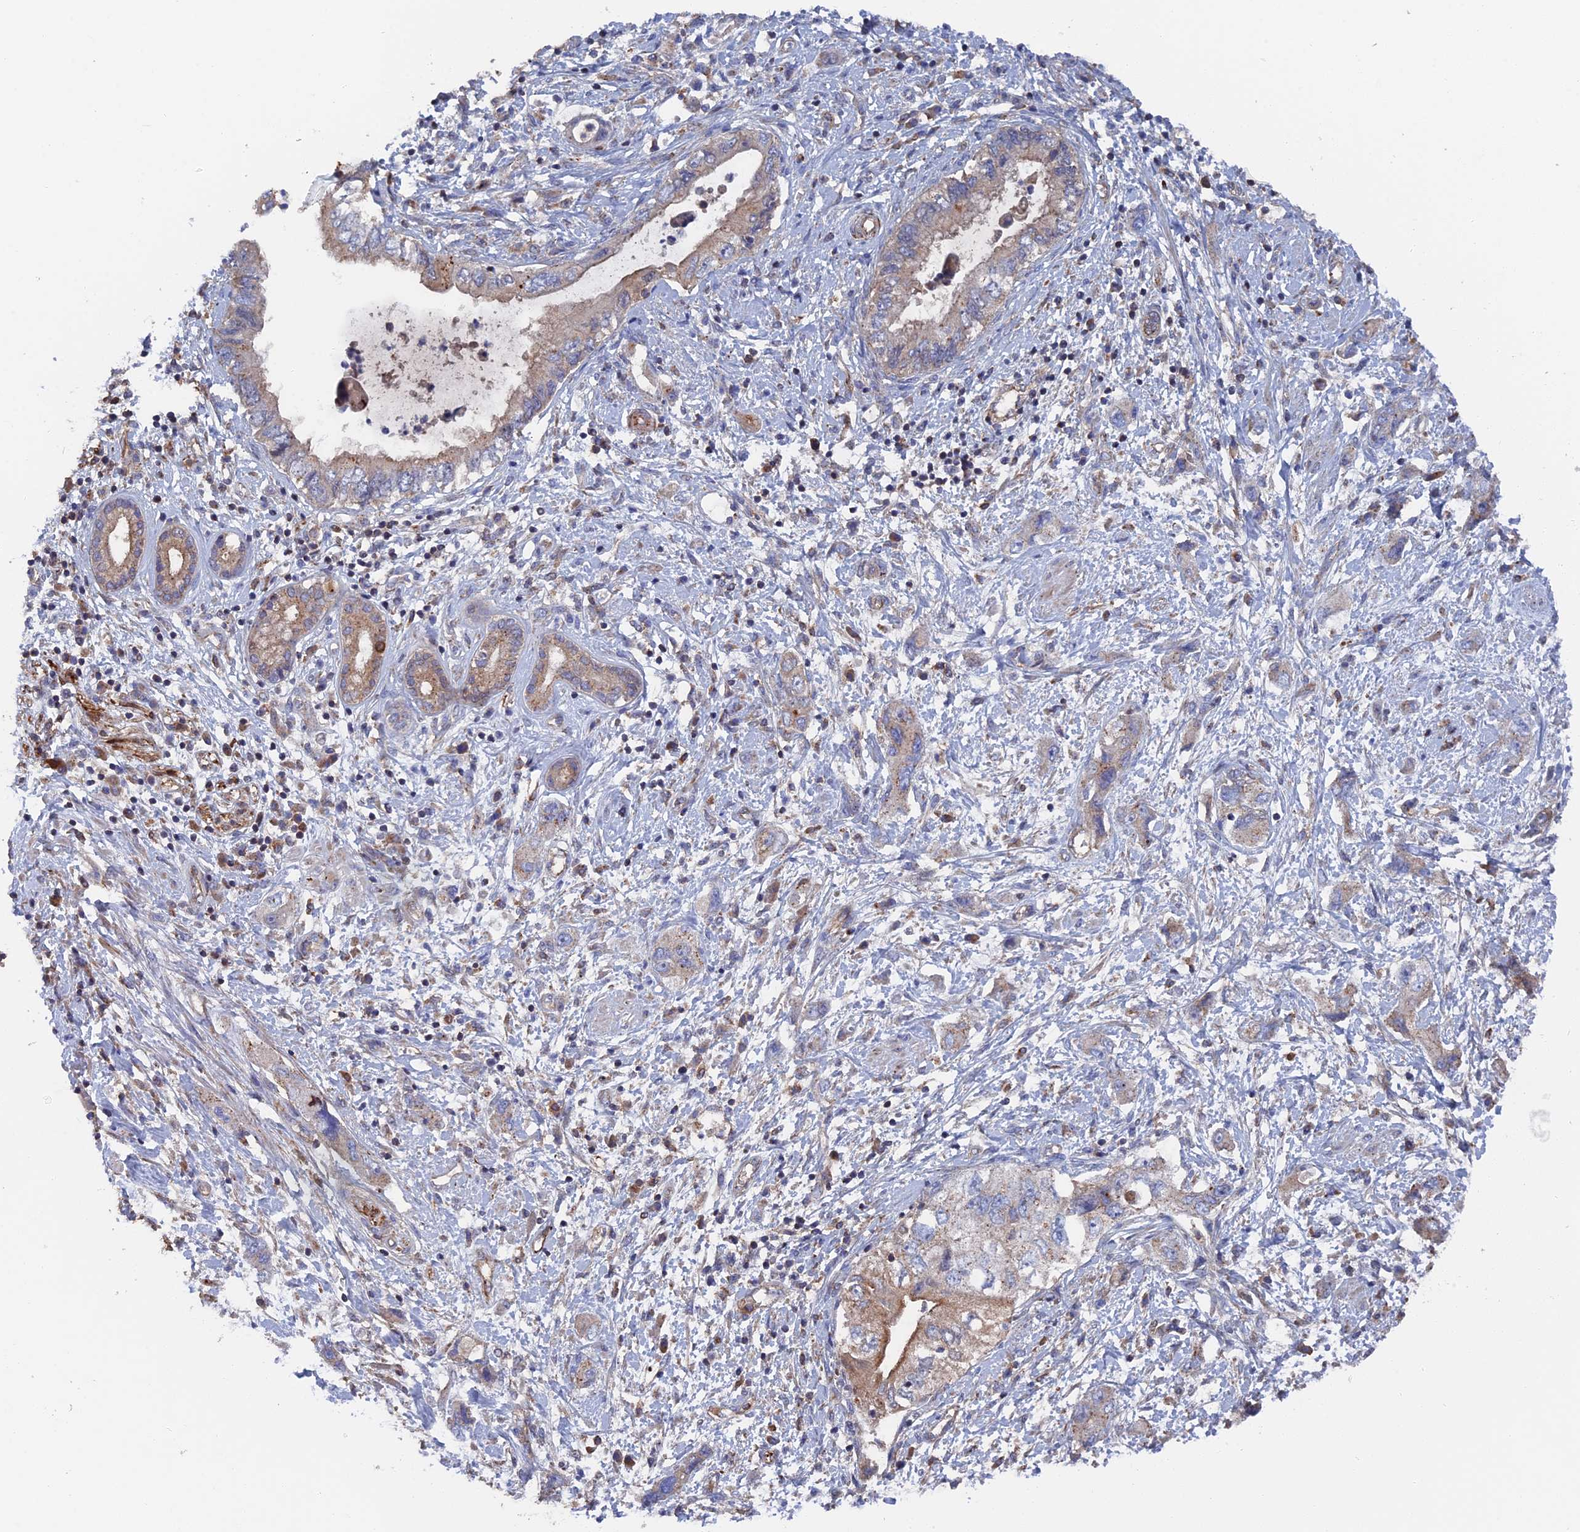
{"staining": {"intensity": "moderate", "quantity": "25%-75%", "location": "cytoplasmic/membranous"}, "tissue": "pancreatic cancer", "cell_type": "Tumor cells", "image_type": "cancer", "snomed": [{"axis": "morphology", "description": "Adenocarcinoma, NOS"}, {"axis": "topography", "description": "Pancreas"}], "caption": "Approximately 25%-75% of tumor cells in human pancreatic adenocarcinoma show moderate cytoplasmic/membranous protein staining as visualized by brown immunohistochemical staining.", "gene": "SMG9", "patient": {"sex": "female", "age": 73}}